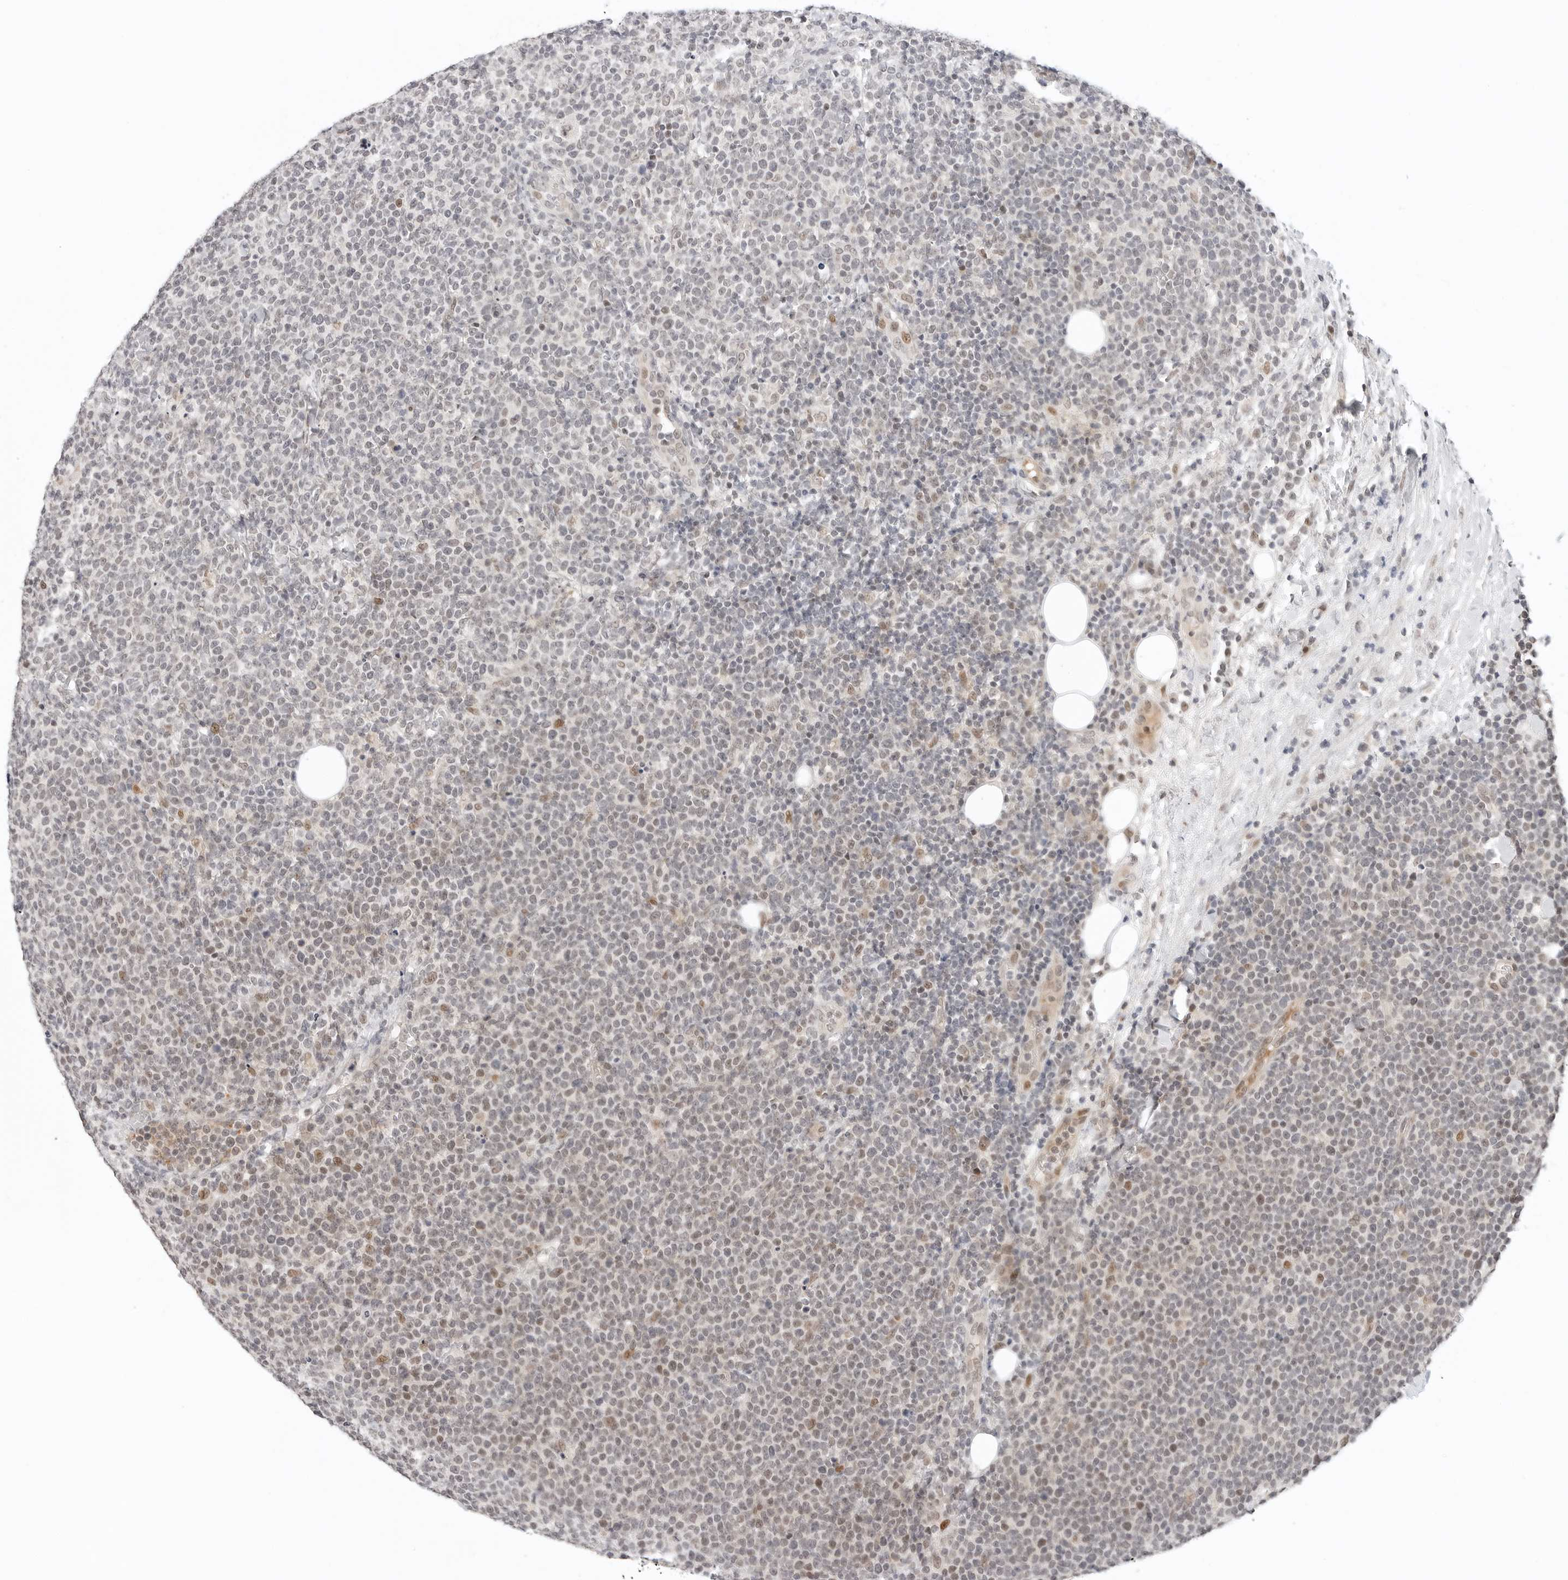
{"staining": {"intensity": "weak", "quantity": "25%-75%", "location": "nuclear"}, "tissue": "lymphoma", "cell_type": "Tumor cells", "image_type": "cancer", "snomed": [{"axis": "morphology", "description": "Malignant lymphoma, non-Hodgkin's type, High grade"}, {"axis": "topography", "description": "Lymph node"}], "caption": "Immunohistochemistry (IHC) (DAB (3,3'-diaminobenzidine)) staining of human malignant lymphoma, non-Hodgkin's type (high-grade) reveals weak nuclear protein staining in approximately 25%-75% of tumor cells.", "gene": "TSEN2", "patient": {"sex": "male", "age": 61}}